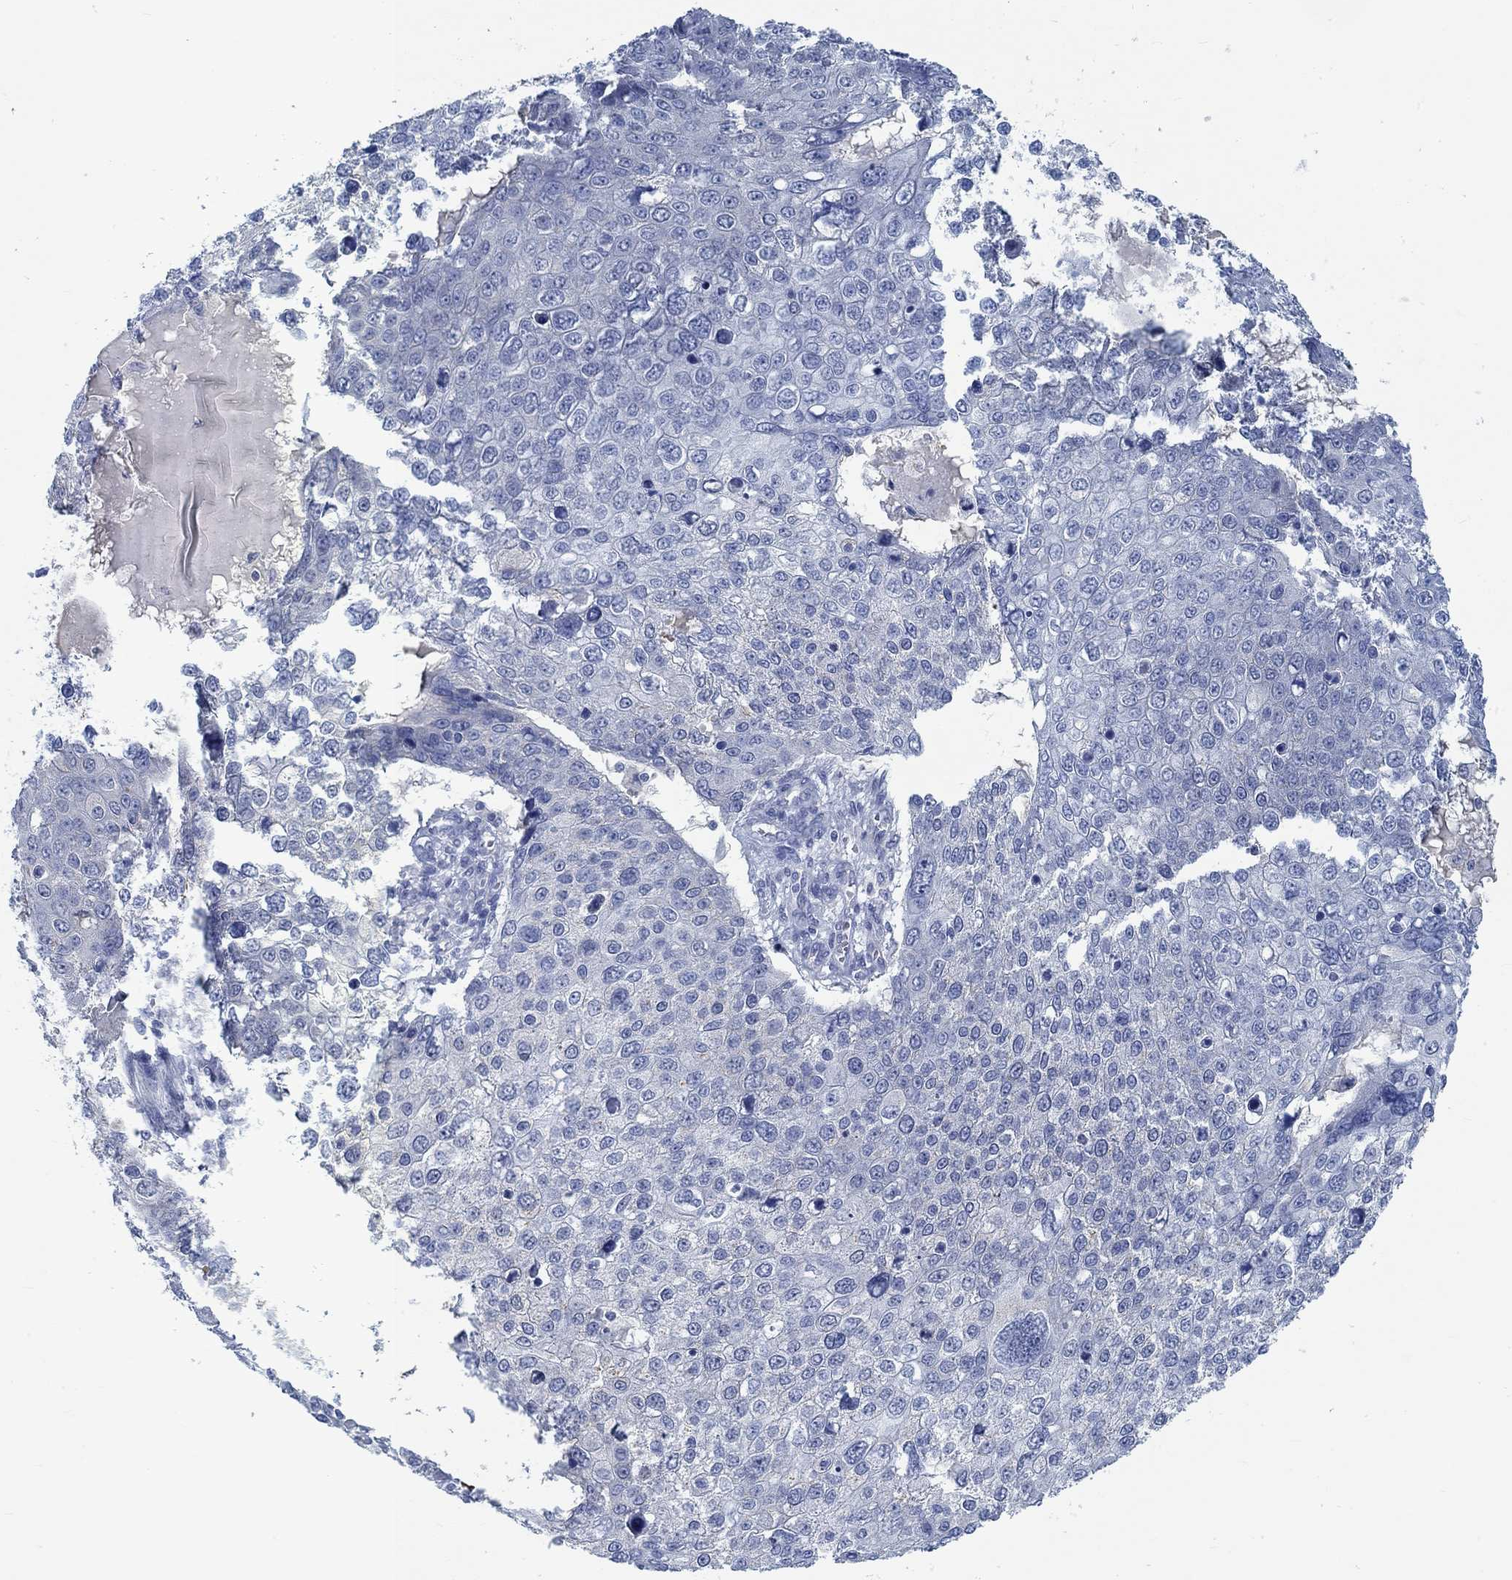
{"staining": {"intensity": "negative", "quantity": "none", "location": "none"}, "tissue": "skin cancer", "cell_type": "Tumor cells", "image_type": "cancer", "snomed": [{"axis": "morphology", "description": "Squamous cell carcinoma, NOS"}, {"axis": "topography", "description": "Skin"}], "caption": "This histopathology image is of skin cancer stained with immunohistochemistry to label a protein in brown with the nuclei are counter-stained blue. There is no positivity in tumor cells. (Stains: DAB immunohistochemistry with hematoxylin counter stain, Microscopy: brightfield microscopy at high magnification).", "gene": "TEKT4", "patient": {"sex": "male", "age": 71}}